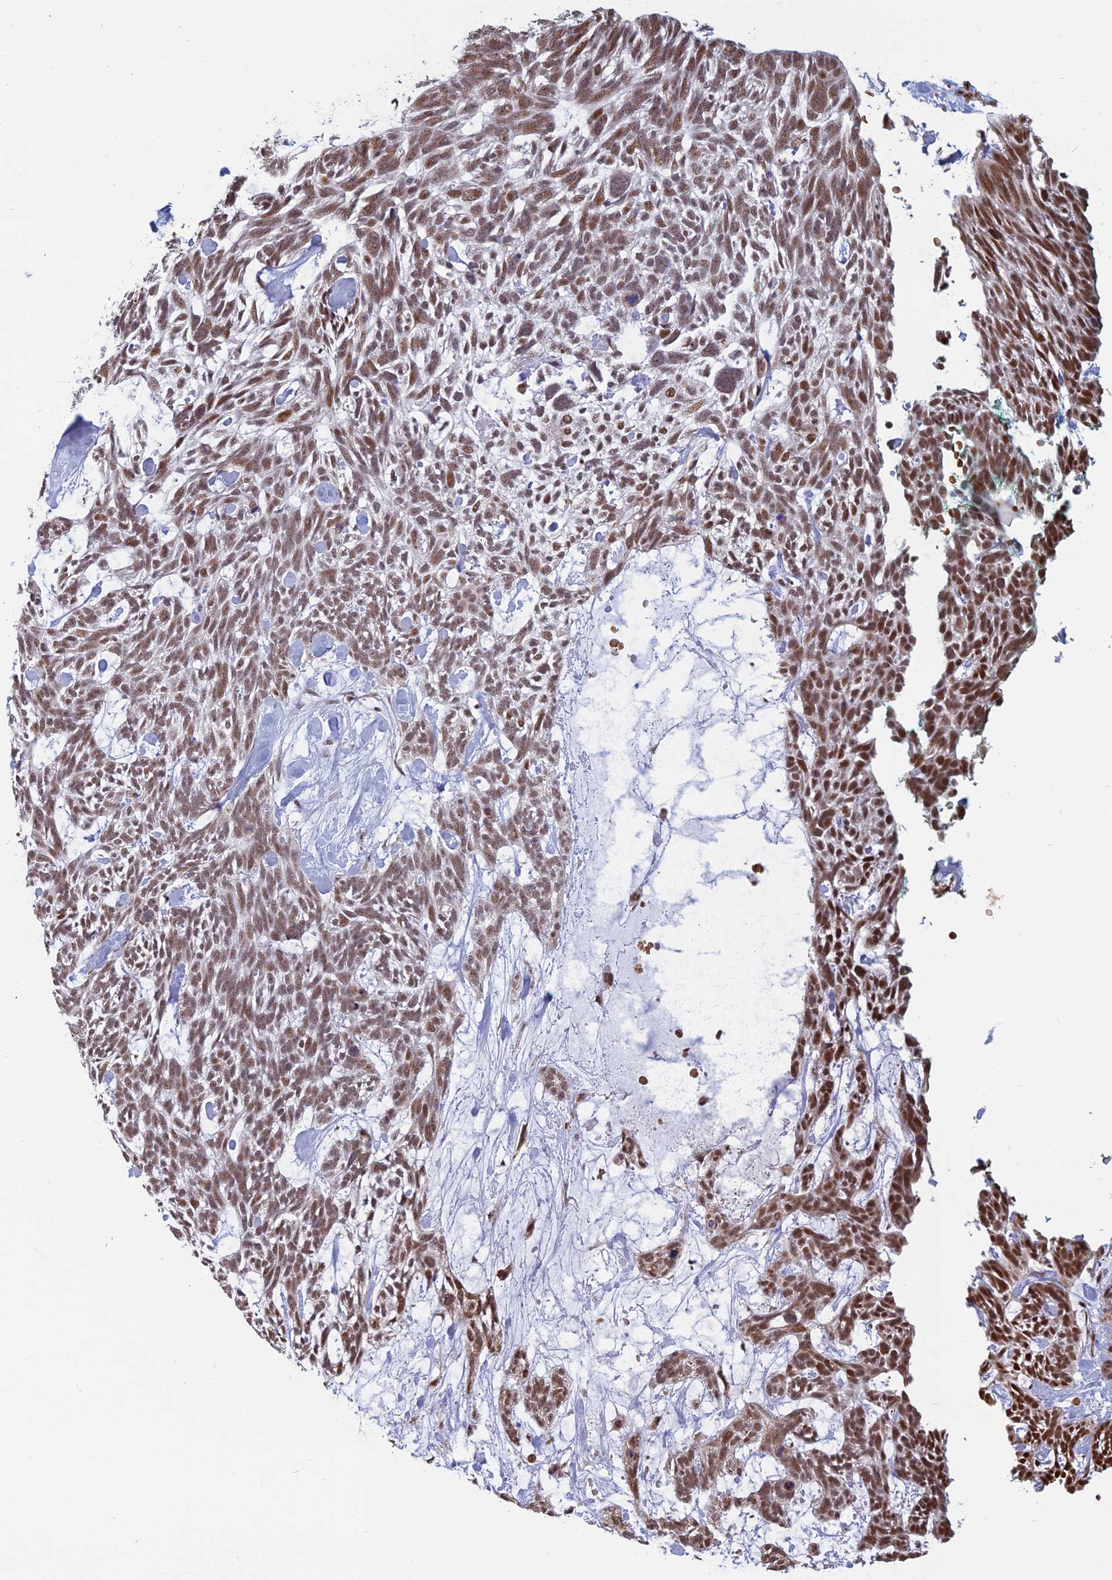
{"staining": {"intensity": "moderate", "quantity": ">75%", "location": "nuclear"}, "tissue": "skin cancer", "cell_type": "Tumor cells", "image_type": "cancer", "snomed": [{"axis": "morphology", "description": "Basal cell carcinoma"}, {"axis": "topography", "description": "Skin"}], "caption": "Tumor cells show medium levels of moderate nuclear expression in approximately >75% of cells in skin cancer (basal cell carcinoma). Nuclei are stained in blue.", "gene": "MFAP1", "patient": {"sex": "male", "age": 88}}